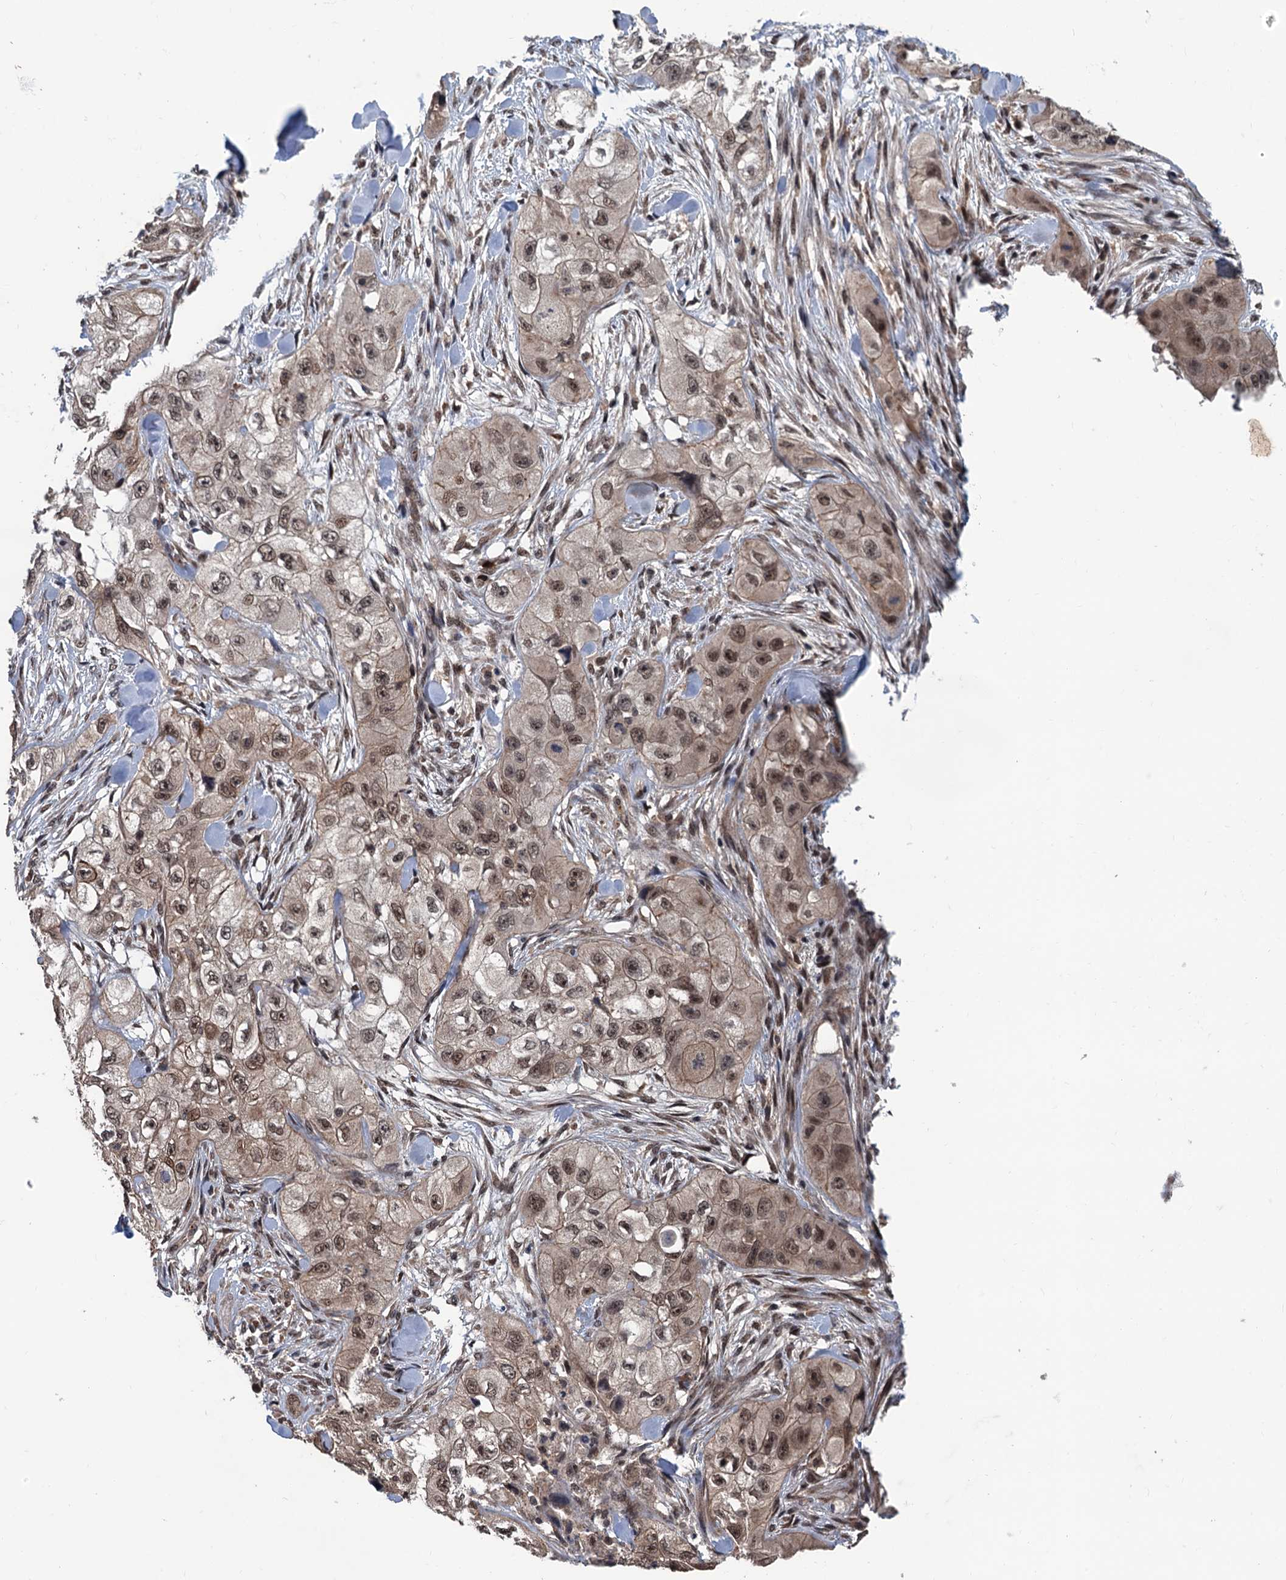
{"staining": {"intensity": "moderate", "quantity": ">75%", "location": "cytoplasmic/membranous,nuclear"}, "tissue": "skin cancer", "cell_type": "Tumor cells", "image_type": "cancer", "snomed": [{"axis": "morphology", "description": "Squamous cell carcinoma, NOS"}, {"axis": "topography", "description": "Skin"}, {"axis": "topography", "description": "Subcutis"}], "caption": "The immunohistochemical stain labels moderate cytoplasmic/membranous and nuclear staining in tumor cells of skin cancer (squamous cell carcinoma) tissue.", "gene": "RASSF4", "patient": {"sex": "male", "age": 73}}